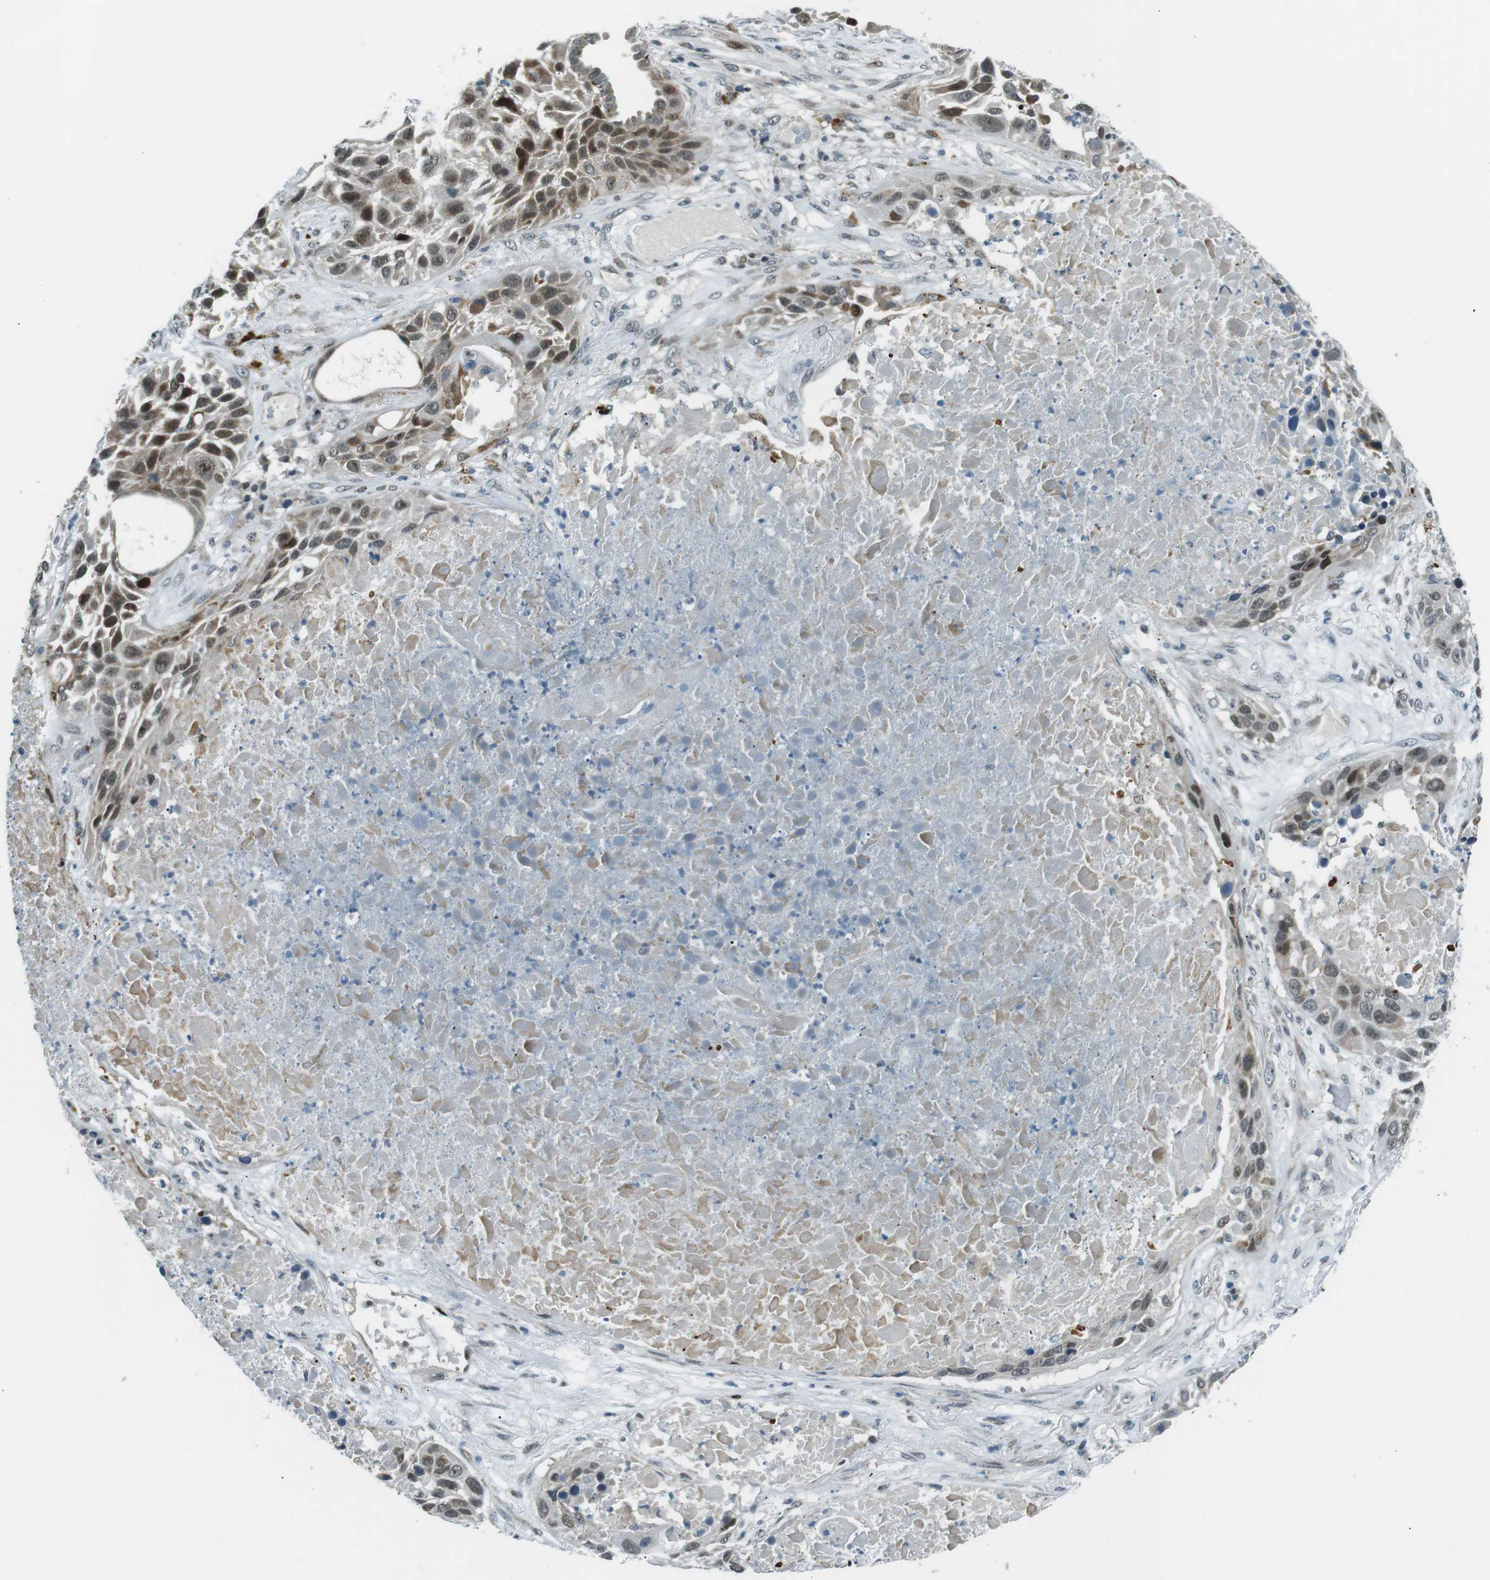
{"staining": {"intensity": "moderate", "quantity": ">75%", "location": "cytoplasmic/membranous,nuclear"}, "tissue": "lung cancer", "cell_type": "Tumor cells", "image_type": "cancer", "snomed": [{"axis": "morphology", "description": "Squamous cell carcinoma, NOS"}, {"axis": "topography", "description": "Lung"}], "caption": "Squamous cell carcinoma (lung) stained with a protein marker exhibits moderate staining in tumor cells.", "gene": "PJA1", "patient": {"sex": "male", "age": 57}}